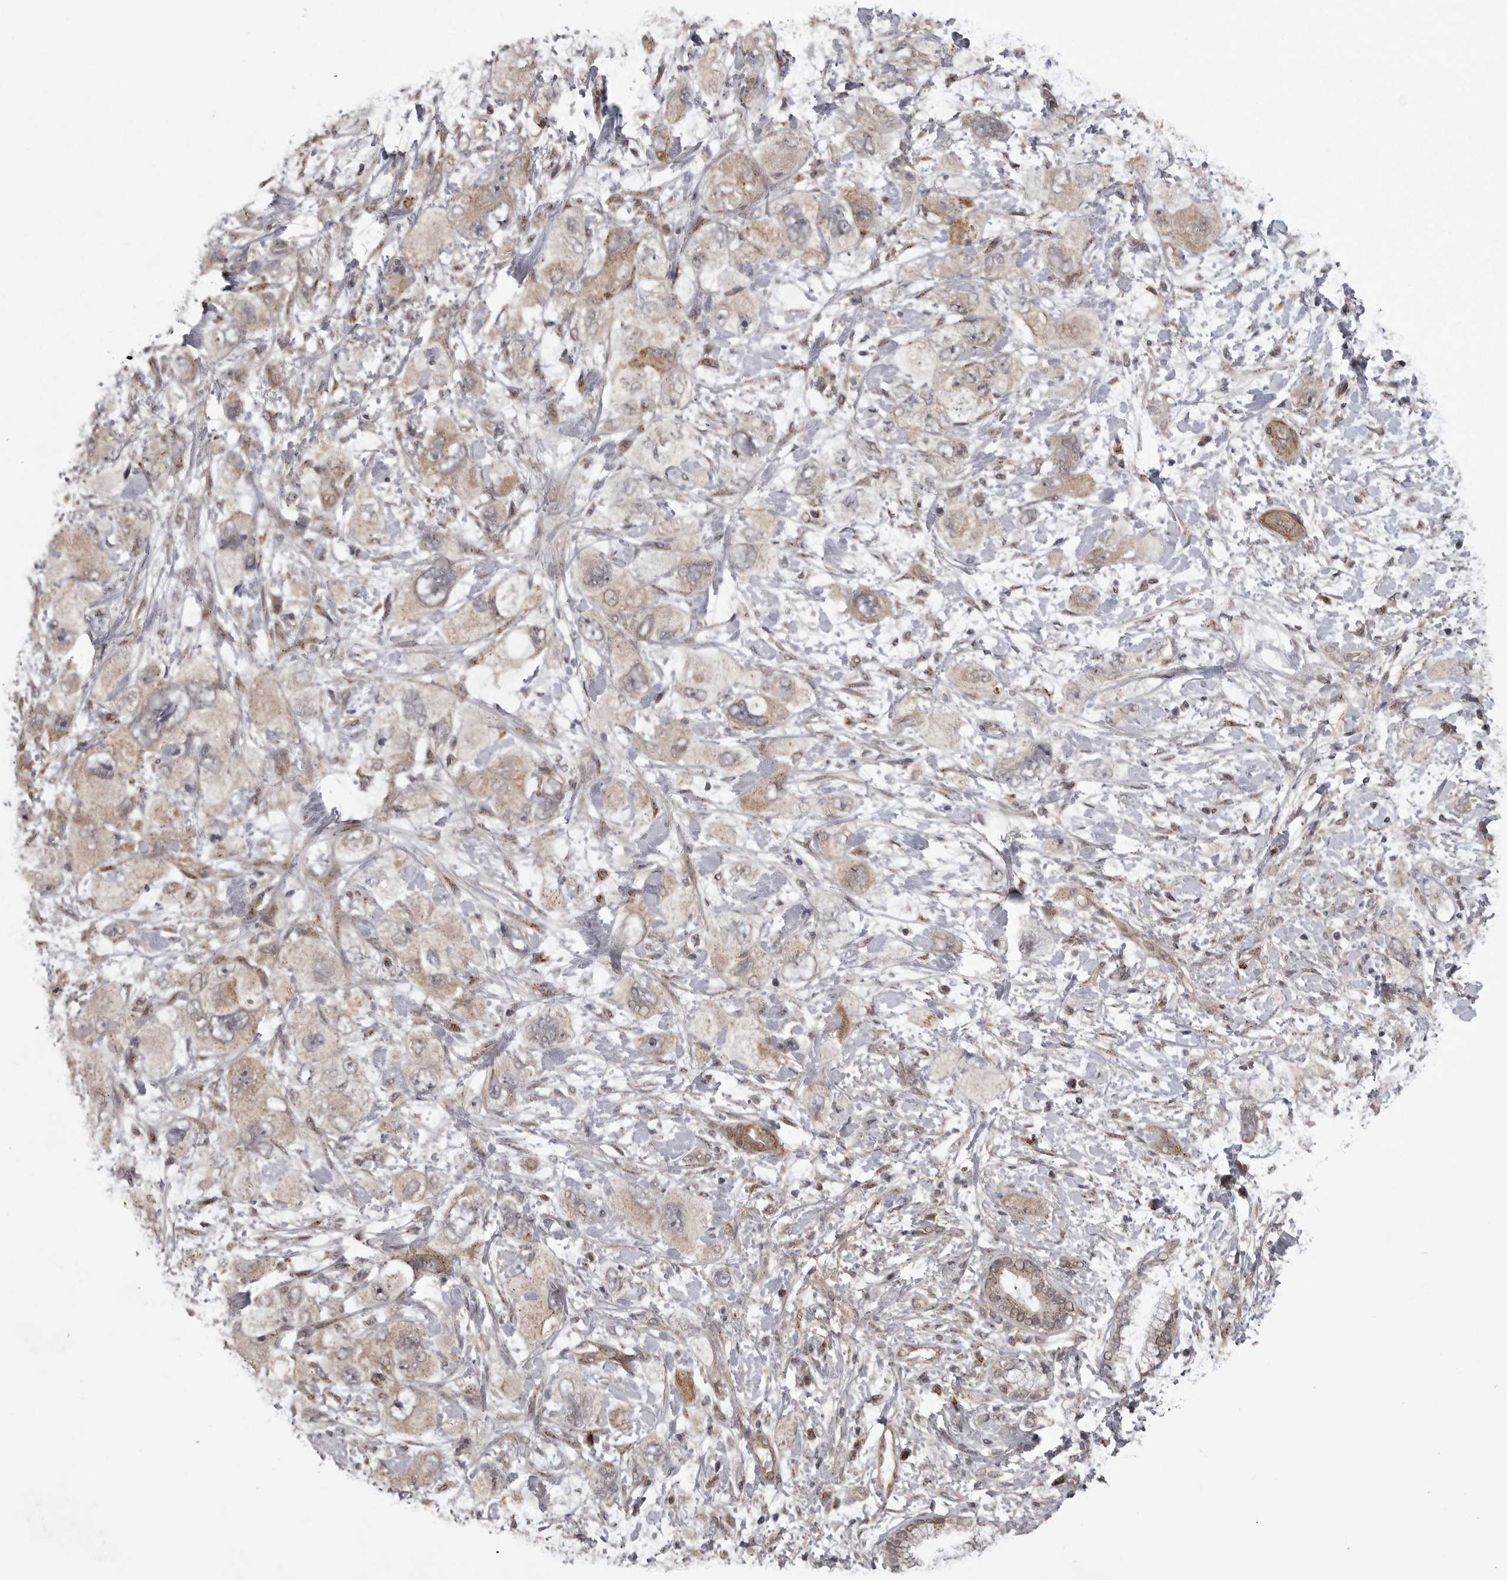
{"staining": {"intensity": "moderate", "quantity": ">75%", "location": "cytoplasmic/membranous"}, "tissue": "pancreatic cancer", "cell_type": "Tumor cells", "image_type": "cancer", "snomed": [{"axis": "morphology", "description": "Adenocarcinoma, NOS"}, {"axis": "topography", "description": "Pancreas"}], "caption": "Pancreatic cancer stained for a protein displays moderate cytoplasmic/membranous positivity in tumor cells.", "gene": "SNX16", "patient": {"sex": "female", "age": 73}}